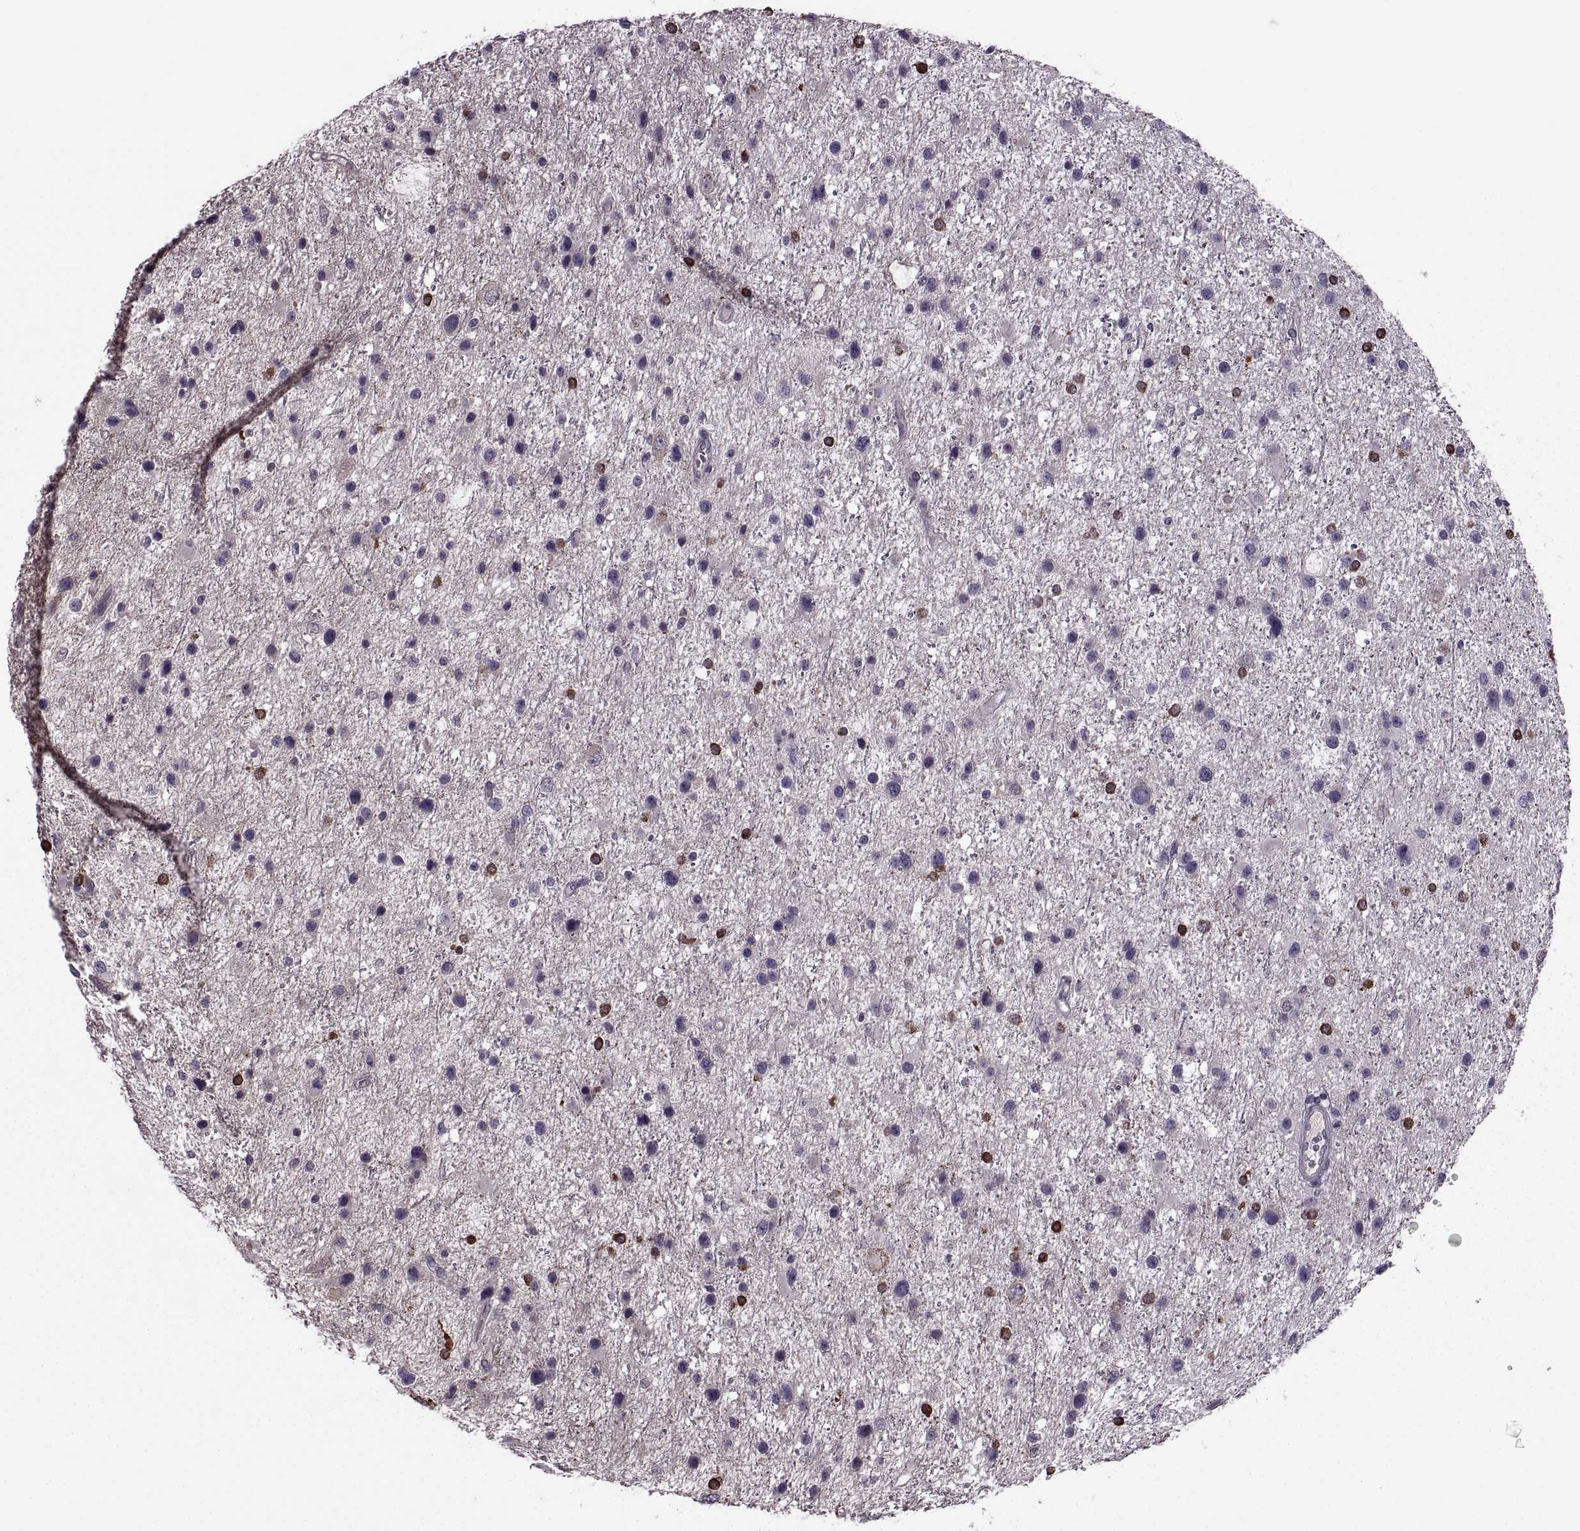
{"staining": {"intensity": "strong", "quantity": "<25%", "location": "cytoplasmic/membranous"}, "tissue": "glioma", "cell_type": "Tumor cells", "image_type": "cancer", "snomed": [{"axis": "morphology", "description": "Glioma, malignant, Low grade"}, {"axis": "topography", "description": "Brain"}], "caption": "Protein analysis of malignant glioma (low-grade) tissue displays strong cytoplasmic/membranous expression in approximately <25% of tumor cells.", "gene": "ODF3", "patient": {"sex": "female", "age": 32}}